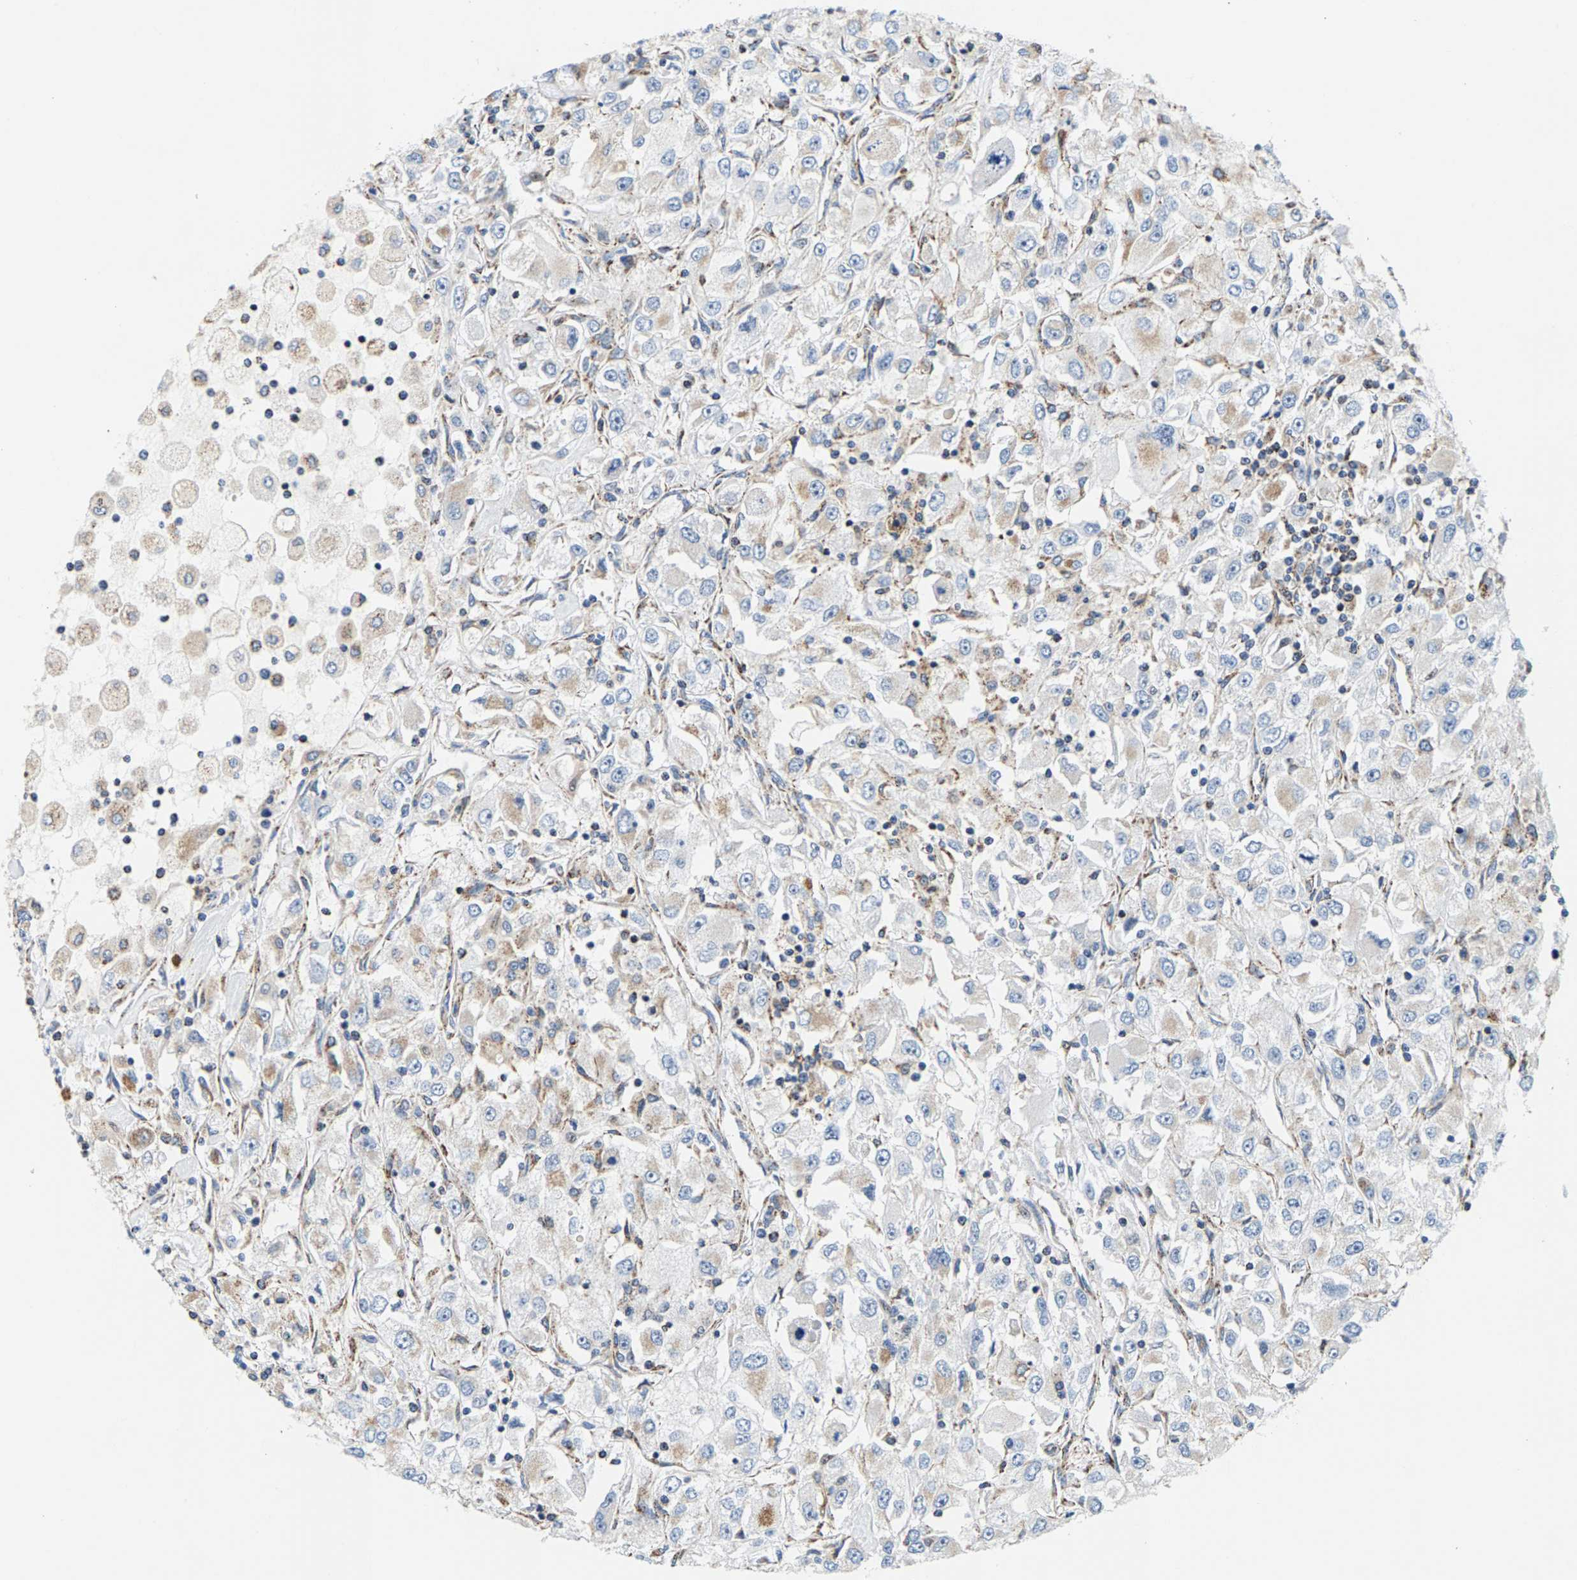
{"staining": {"intensity": "weak", "quantity": "25%-75%", "location": "cytoplasmic/membranous"}, "tissue": "renal cancer", "cell_type": "Tumor cells", "image_type": "cancer", "snomed": [{"axis": "morphology", "description": "Adenocarcinoma, NOS"}, {"axis": "topography", "description": "Kidney"}], "caption": "Renal cancer (adenocarcinoma) was stained to show a protein in brown. There is low levels of weak cytoplasmic/membranous staining in about 25%-75% of tumor cells. The protein is shown in brown color, while the nuclei are stained blue.", "gene": "PDE1A", "patient": {"sex": "female", "age": 52}}